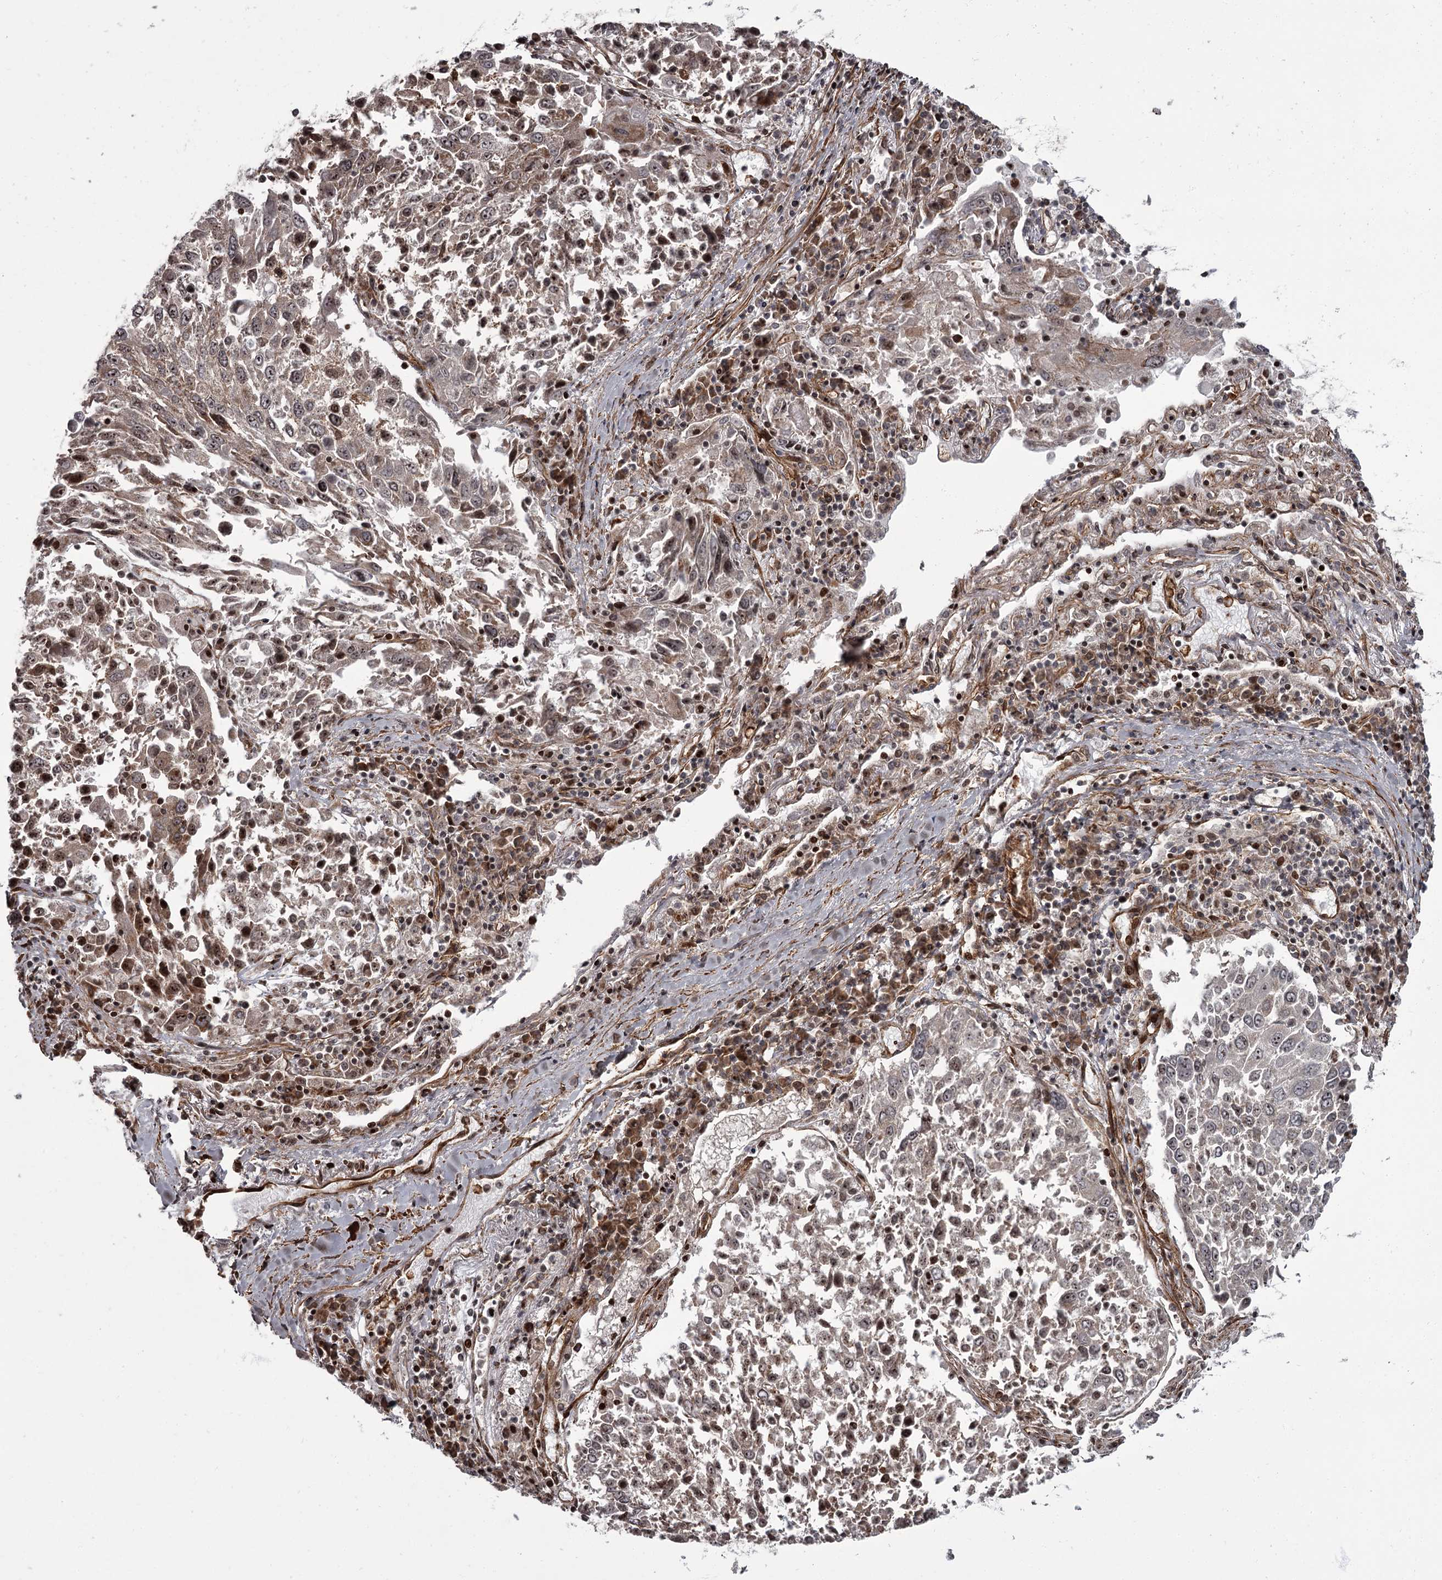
{"staining": {"intensity": "moderate", "quantity": "25%-75%", "location": "cytoplasmic/membranous,nuclear"}, "tissue": "lung cancer", "cell_type": "Tumor cells", "image_type": "cancer", "snomed": [{"axis": "morphology", "description": "Squamous cell carcinoma, NOS"}, {"axis": "topography", "description": "Lung"}], "caption": "Human squamous cell carcinoma (lung) stained with a brown dye shows moderate cytoplasmic/membranous and nuclear positive positivity in about 25%-75% of tumor cells.", "gene": "THAP9", "patient": {"sex": "male", "age": 65}}